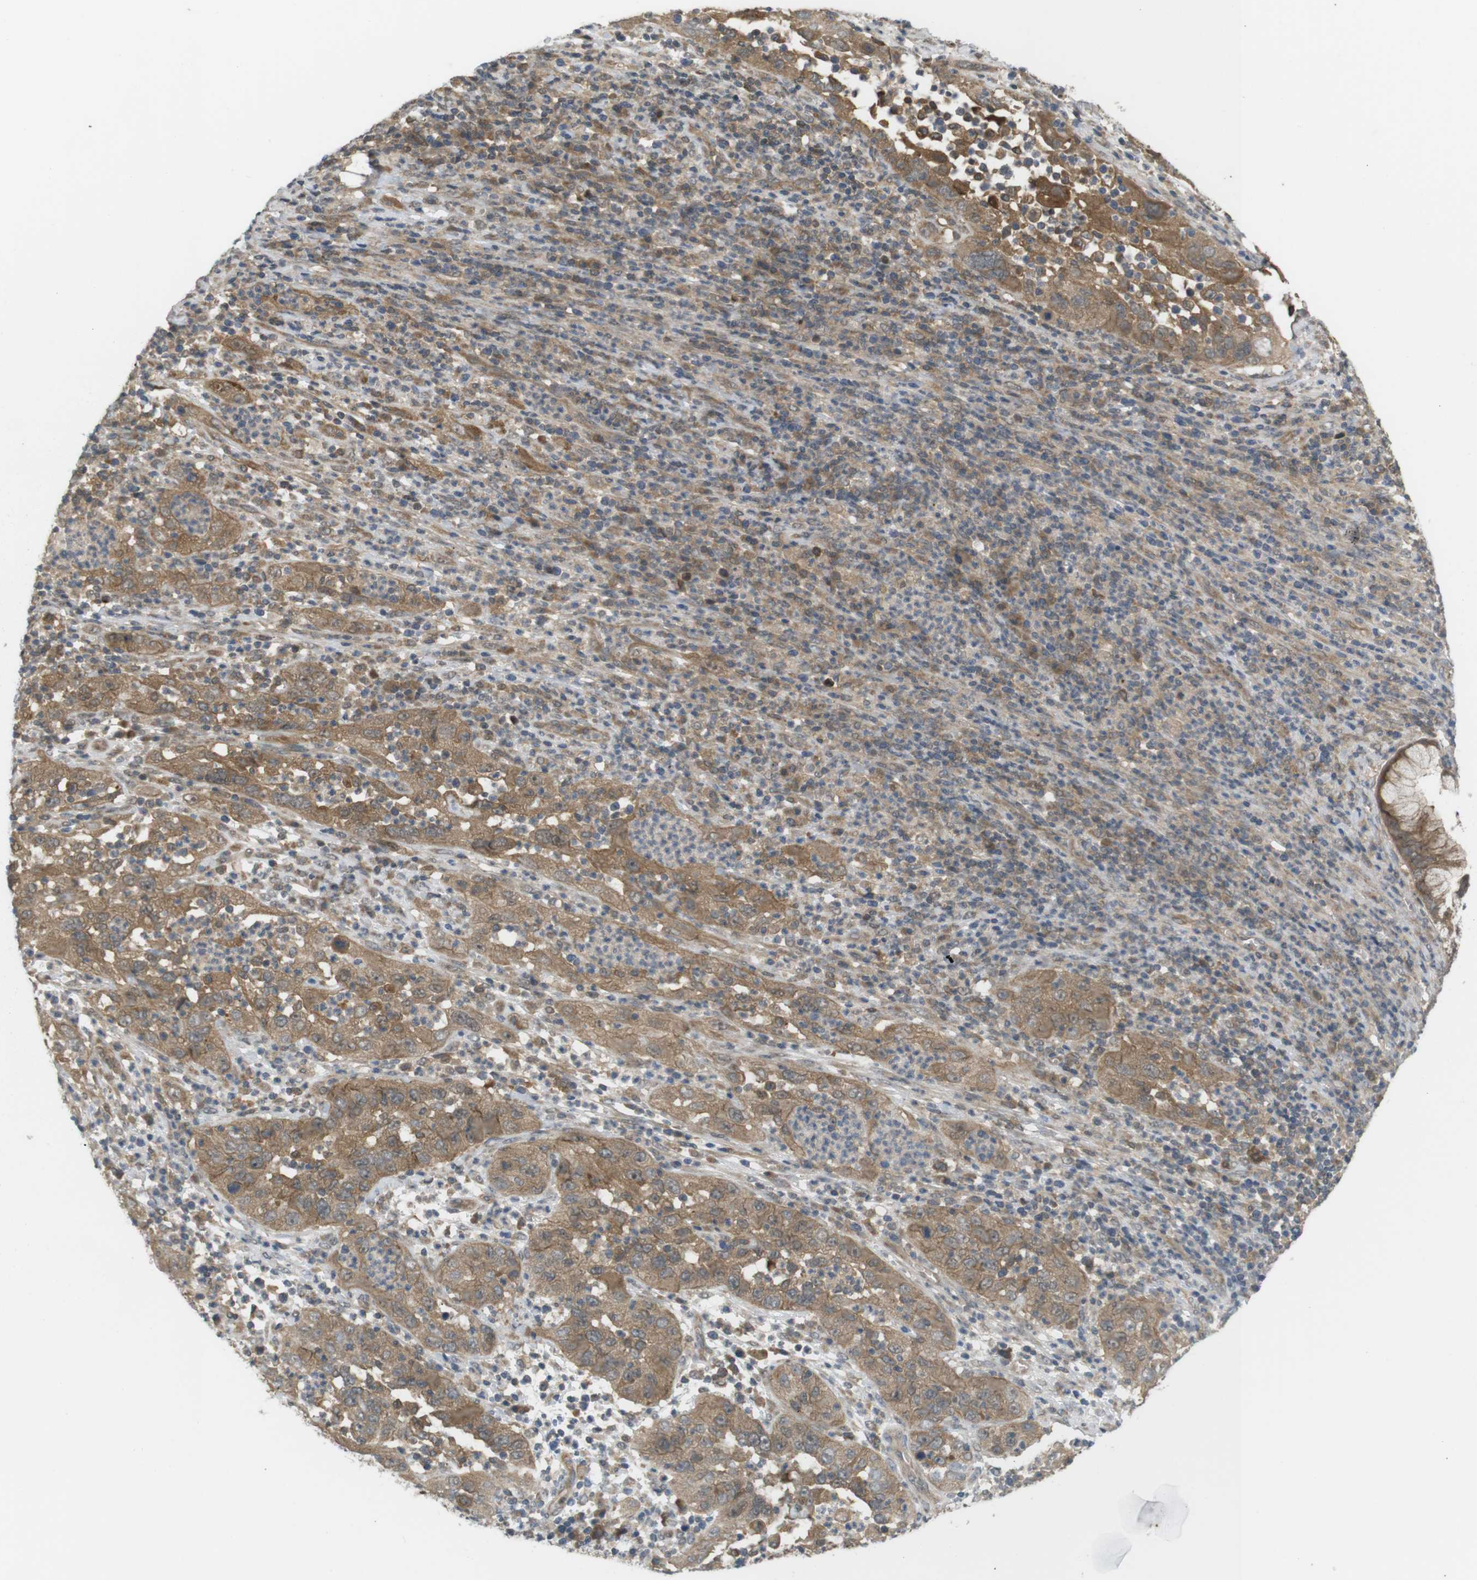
{"staining": {"intensity": "moderate", "quantity": ">75%", "location": "cytoplasmic/membranous"}, "tissue": "cervical cancer", "cell_type": "Tumor cells", "image_type": "cancer", "snomed": [{"axis": "morphology", "description": "Squamous cell carcinoma, NOS"}, {"axis": "topography", "description": "Cervix"}], "caption": "Immunohistochemical staining of human cervical cancer displays moderate cytoplasmic/membranous protein staining in about >75% of tumor cells. The protein is stained brown, and the nuclei are stained in blue (DAB IHC with brightfield microscopy, high magnification).", "gene": "RNF130", "patient": {"sex": "female", "age": 32}}